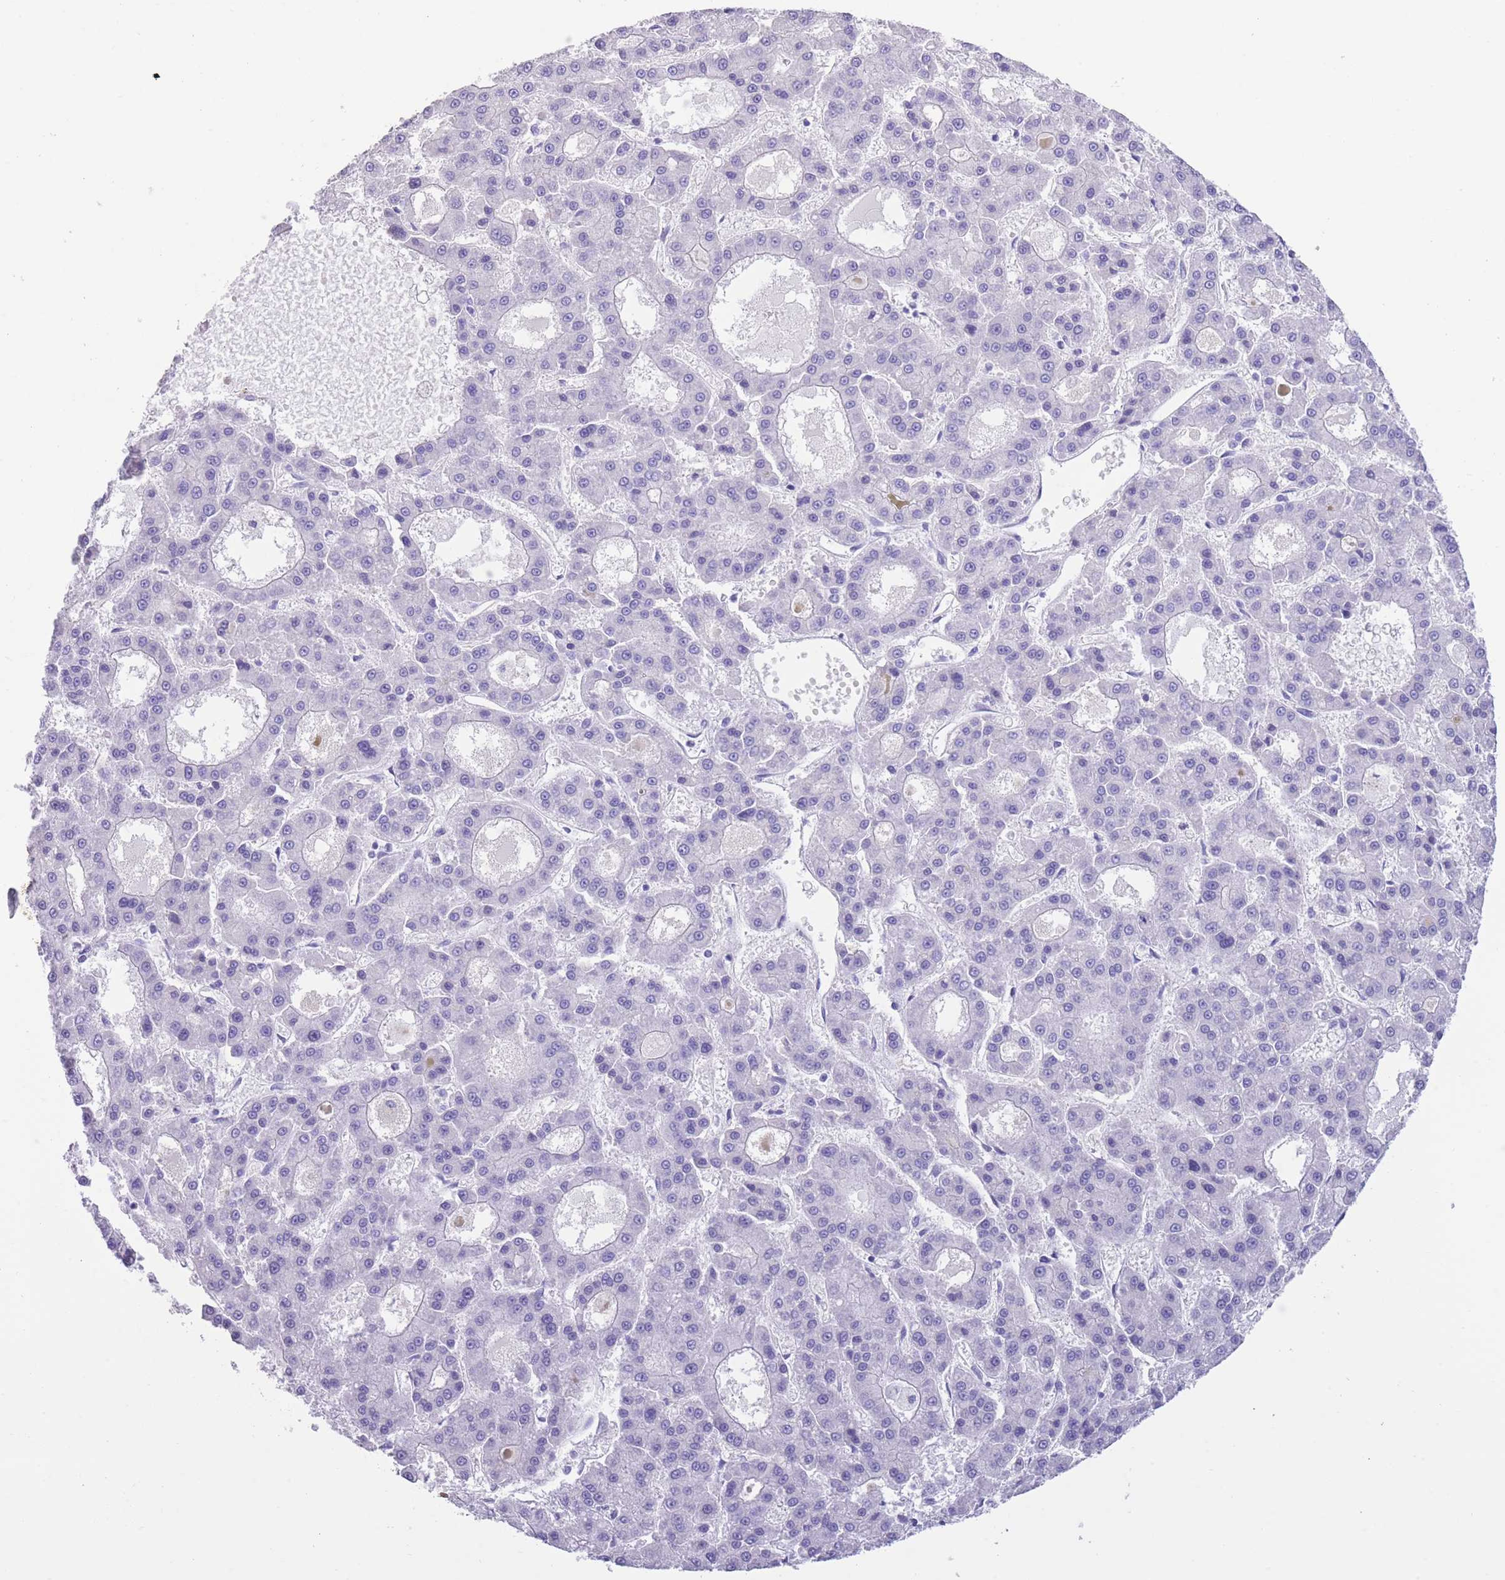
{"staining": {"intensity": "negative", "quantity": "none", "location": "none"}, "tissue": "liver cancer", "cell_type": "Tumor cells", "image_type": "cancer", "snomed": [{"axis": "morphology", "description": "Carcinoma, Hepatocellular, NOS"}, {"axis": "topography", "description": "Liver"}], "caption": "Immunohistochemistry histopathology image of human liver hepatocellular carcinoma stained for a protein (brown), which reveals no expression in tumor cells. (Brightfield microscopy of DAB immunohistochemistry at high magnification).", "gene": "RAI2", "patient": {"sex": "male", "age": 70}}